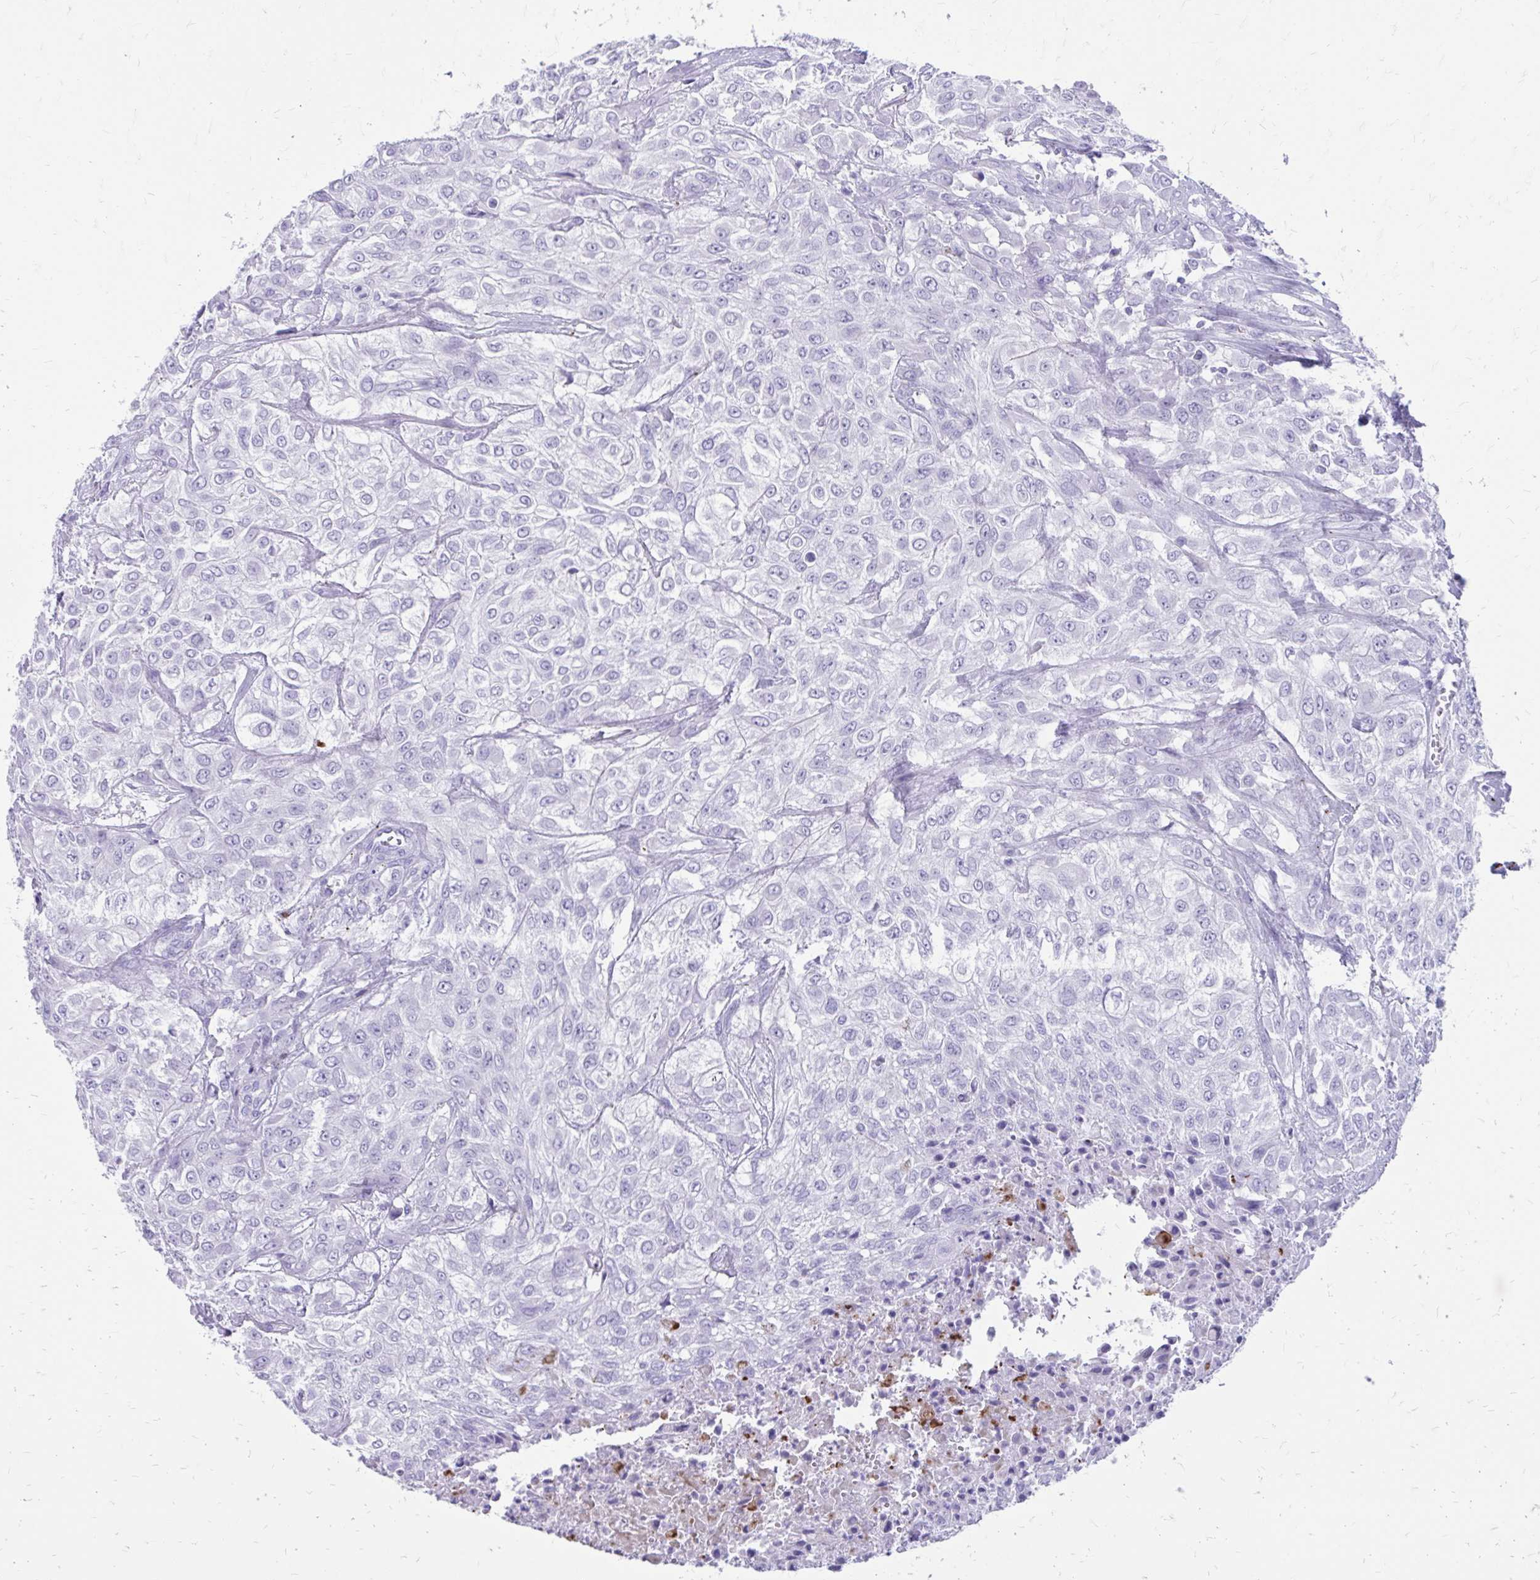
{"staining": {"intensity": "negative", "quantity": "none", "location": "none"}, "tissue": "urothelial cancer", "cell_type": "Tumor cells", "image_type": "cancer", "snomed": [{"axis": "morphology", "description": "Urothelial carcinoma, High grade"}, {"axis": "topography", "description": "Urinary bladder"}], "caption": "IHC image of urothelial cancer stained for a protein (brown), which reveals no positivity in tumor cells.", "gene": "SATL1", "patient": {"sex": "male", "age": 57}}